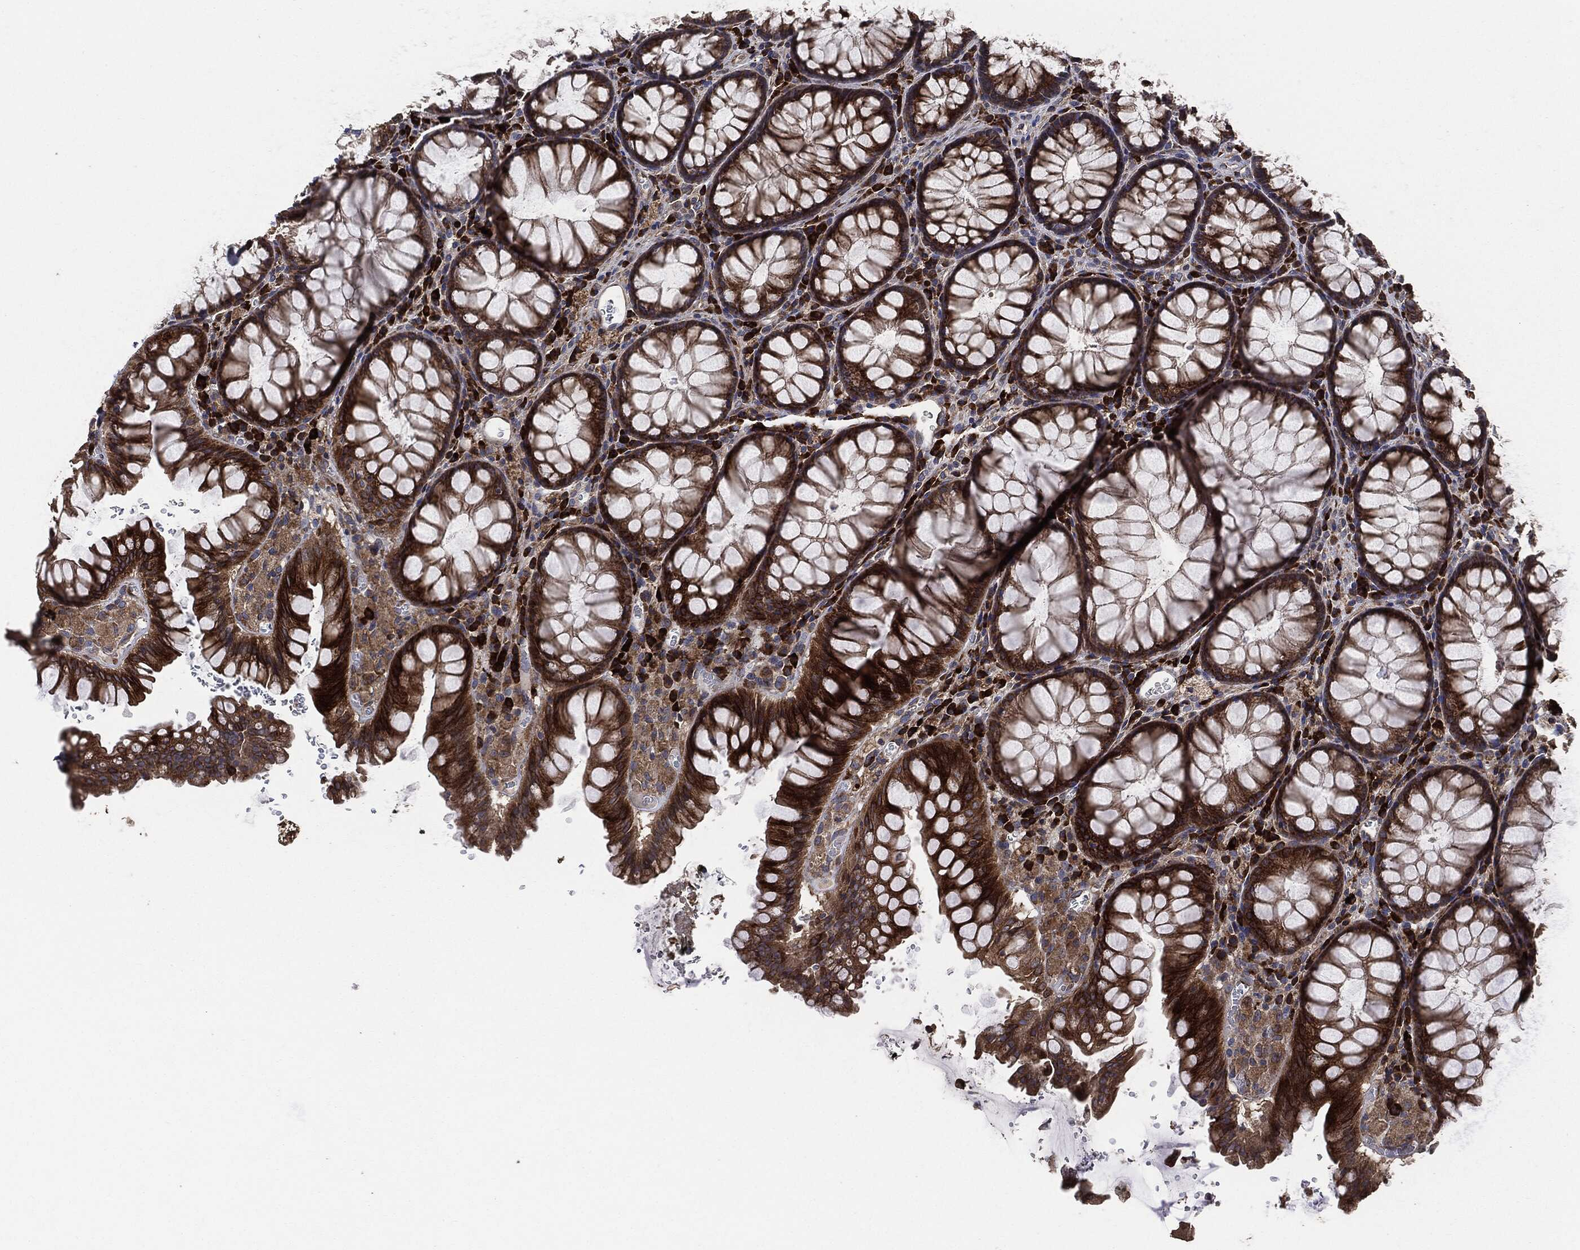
{"staining": {"intensity": "strong", "quantity": ">75%", "location": "cytoplasmic/membranous"}, "tissue": "rectum", "cell_type": "Glandular cells", "image_type": "normal", "snomed": [{"axis": "morphology", "description": "Normal tissue, NOS"}, {"axis": "topography", "description": "Rectum"}], "caption": "Immunohistochemical staining of unremarkable rectum demonstrates strong cytoplasmic/membranous protein staining in approximately >75% of glandular cells. (Stains: DAB (3,3'-diaminobenzidine) in brown, nuclei in blue, Microscopy: brightfield microscopy at high magnification).", "gene": "STK3", "patient": {"sex": "female", "age": 68}}